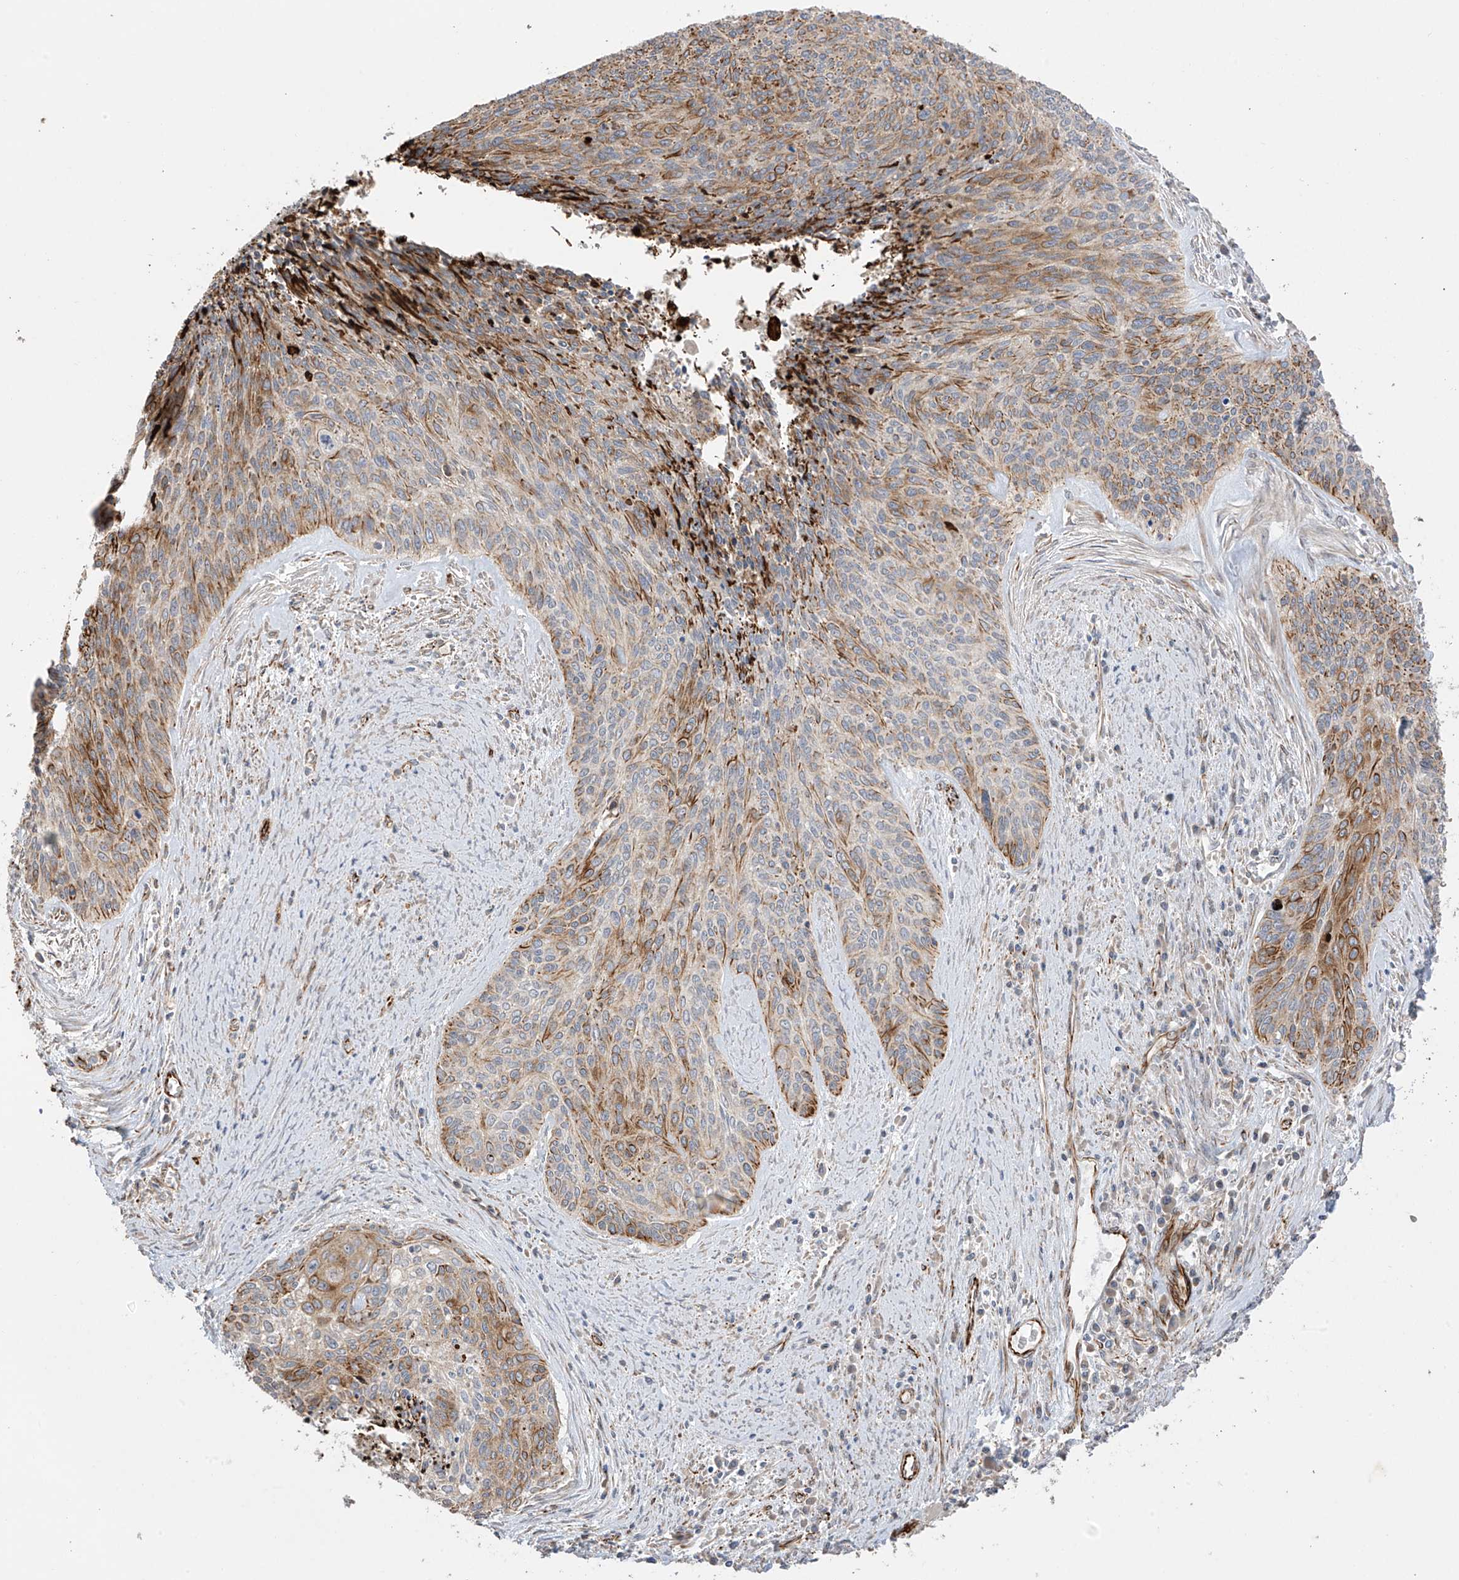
{"staining": {"intensity": "moderate", "quantity": ">75%", "location": "cytoplasmic/membranous"}, "tissue": "cervical cancer", "cell_type": "Tumor cells", "image_type": "cancer", "snomed": [{"axis": "morphology", "description": "Squamous cell carcinoma, NOS"}, {"axis": "topography", "description": "Cervix"}], "caption": "Squamous cell carcinoma (cervical) tissue demonstrates moderate cytoplasmic/membranous positivity in approximately >75% of tumor cells, visualized by immunohistochemistry.", "gene": "DCDC2", "patient": {"sex": "female", "age": 55}}